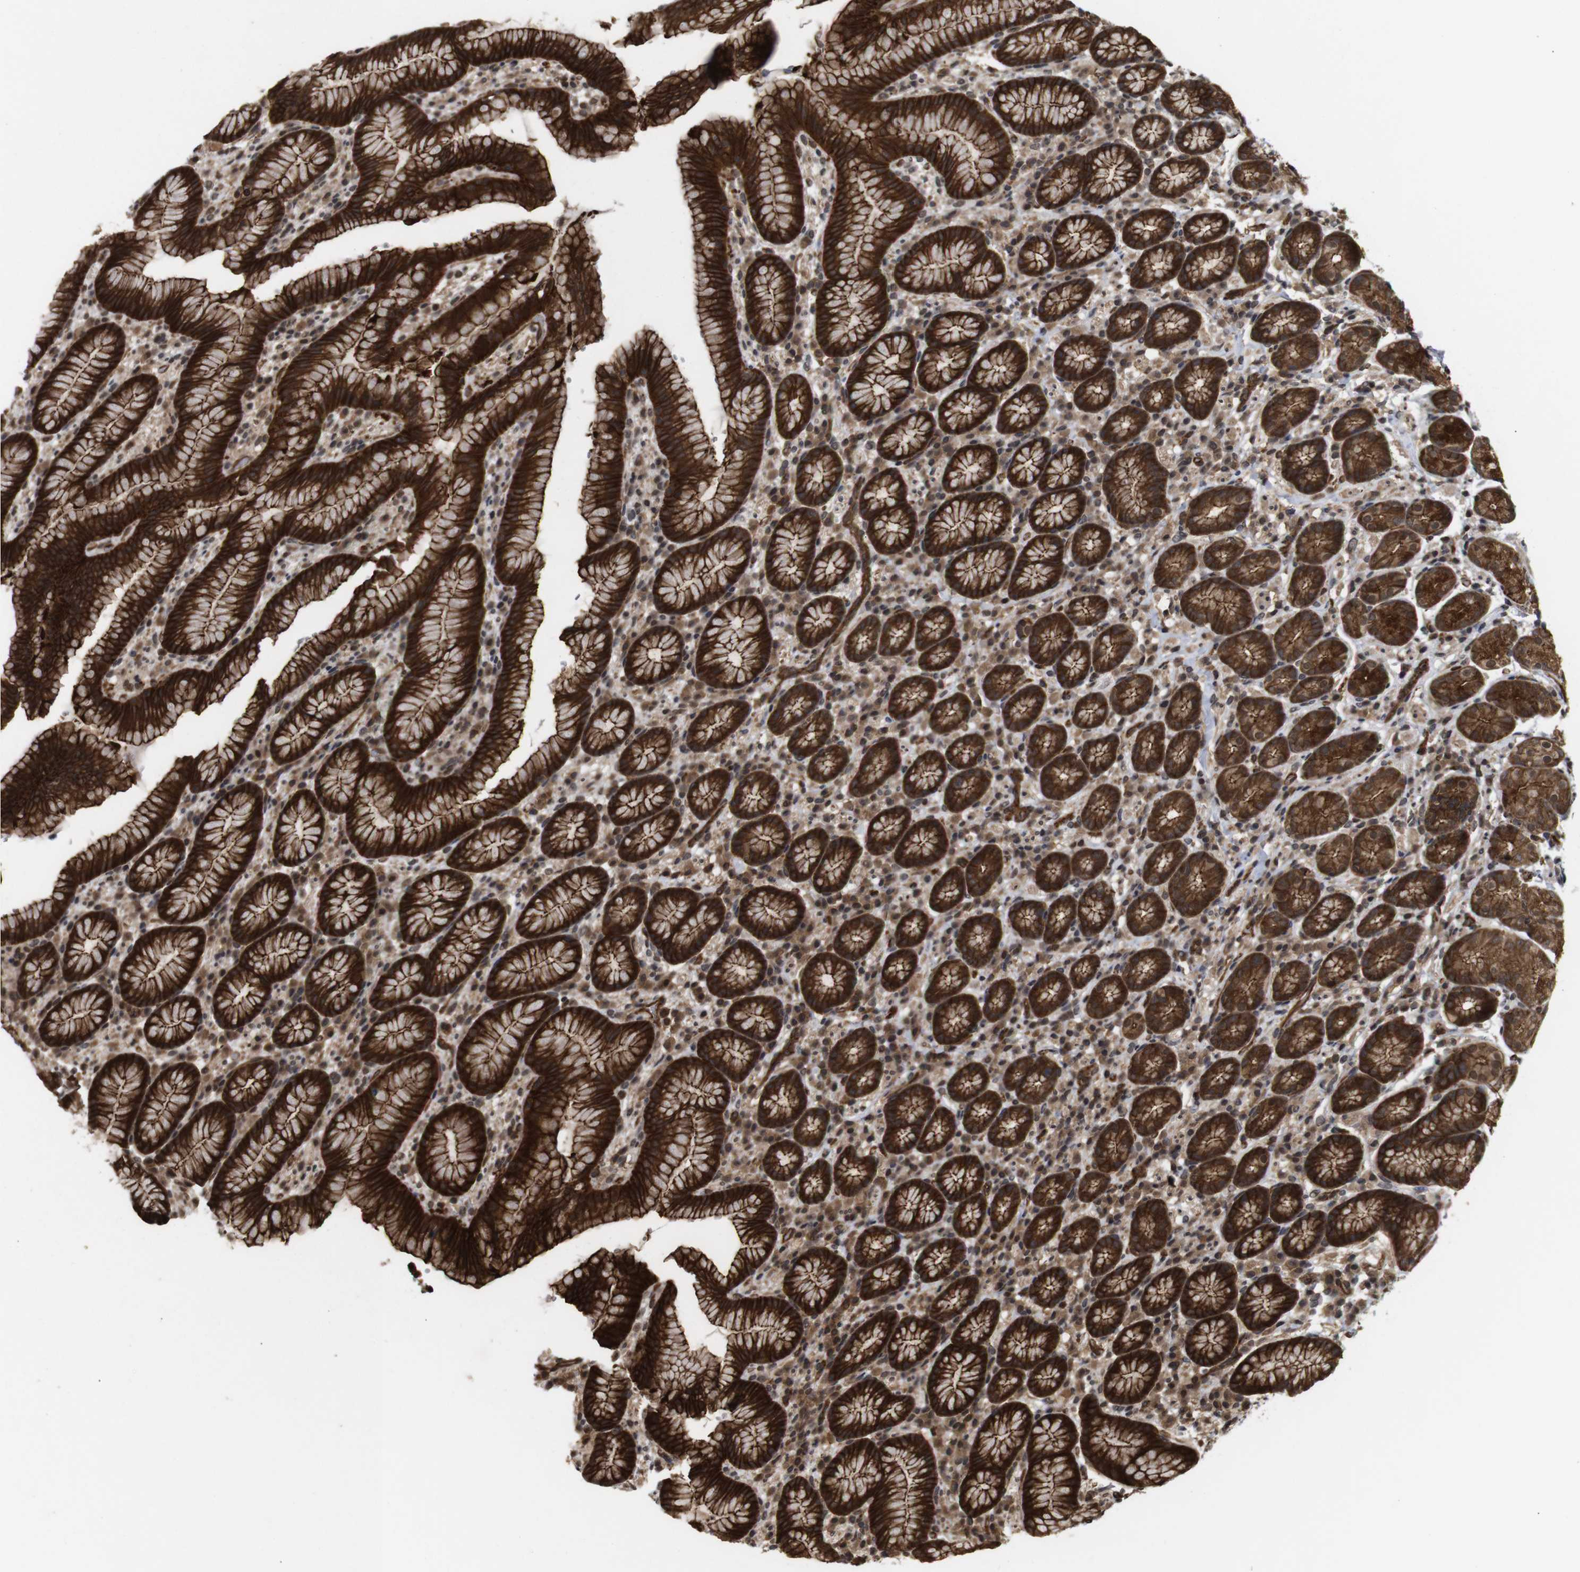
{"staining": {"intensity": "strong", "quantity": ">75%", "location": "cytoplasmic/membranous"}, "tissue": "stomach", "cell_type": "Glandular cells", "image_type": "normal", "snomed": [{"axis": "morphology", "description": "Normal tissue, NOS"}, {"axis": "topography", "description": "Stomach, lower"}], "caption": "Immunohistochemistry (DAB) staining of normal human stomach demonstrates strong cytoplasmic/membranous protein positivity in about >75% of glandular cells. Using DAB (brown) and hematoxylin (blue) stains, captured at high magnification using brightfield microscopy.", "gene": "NANOS1", "patient": {"sex": "male", "age": 52}}